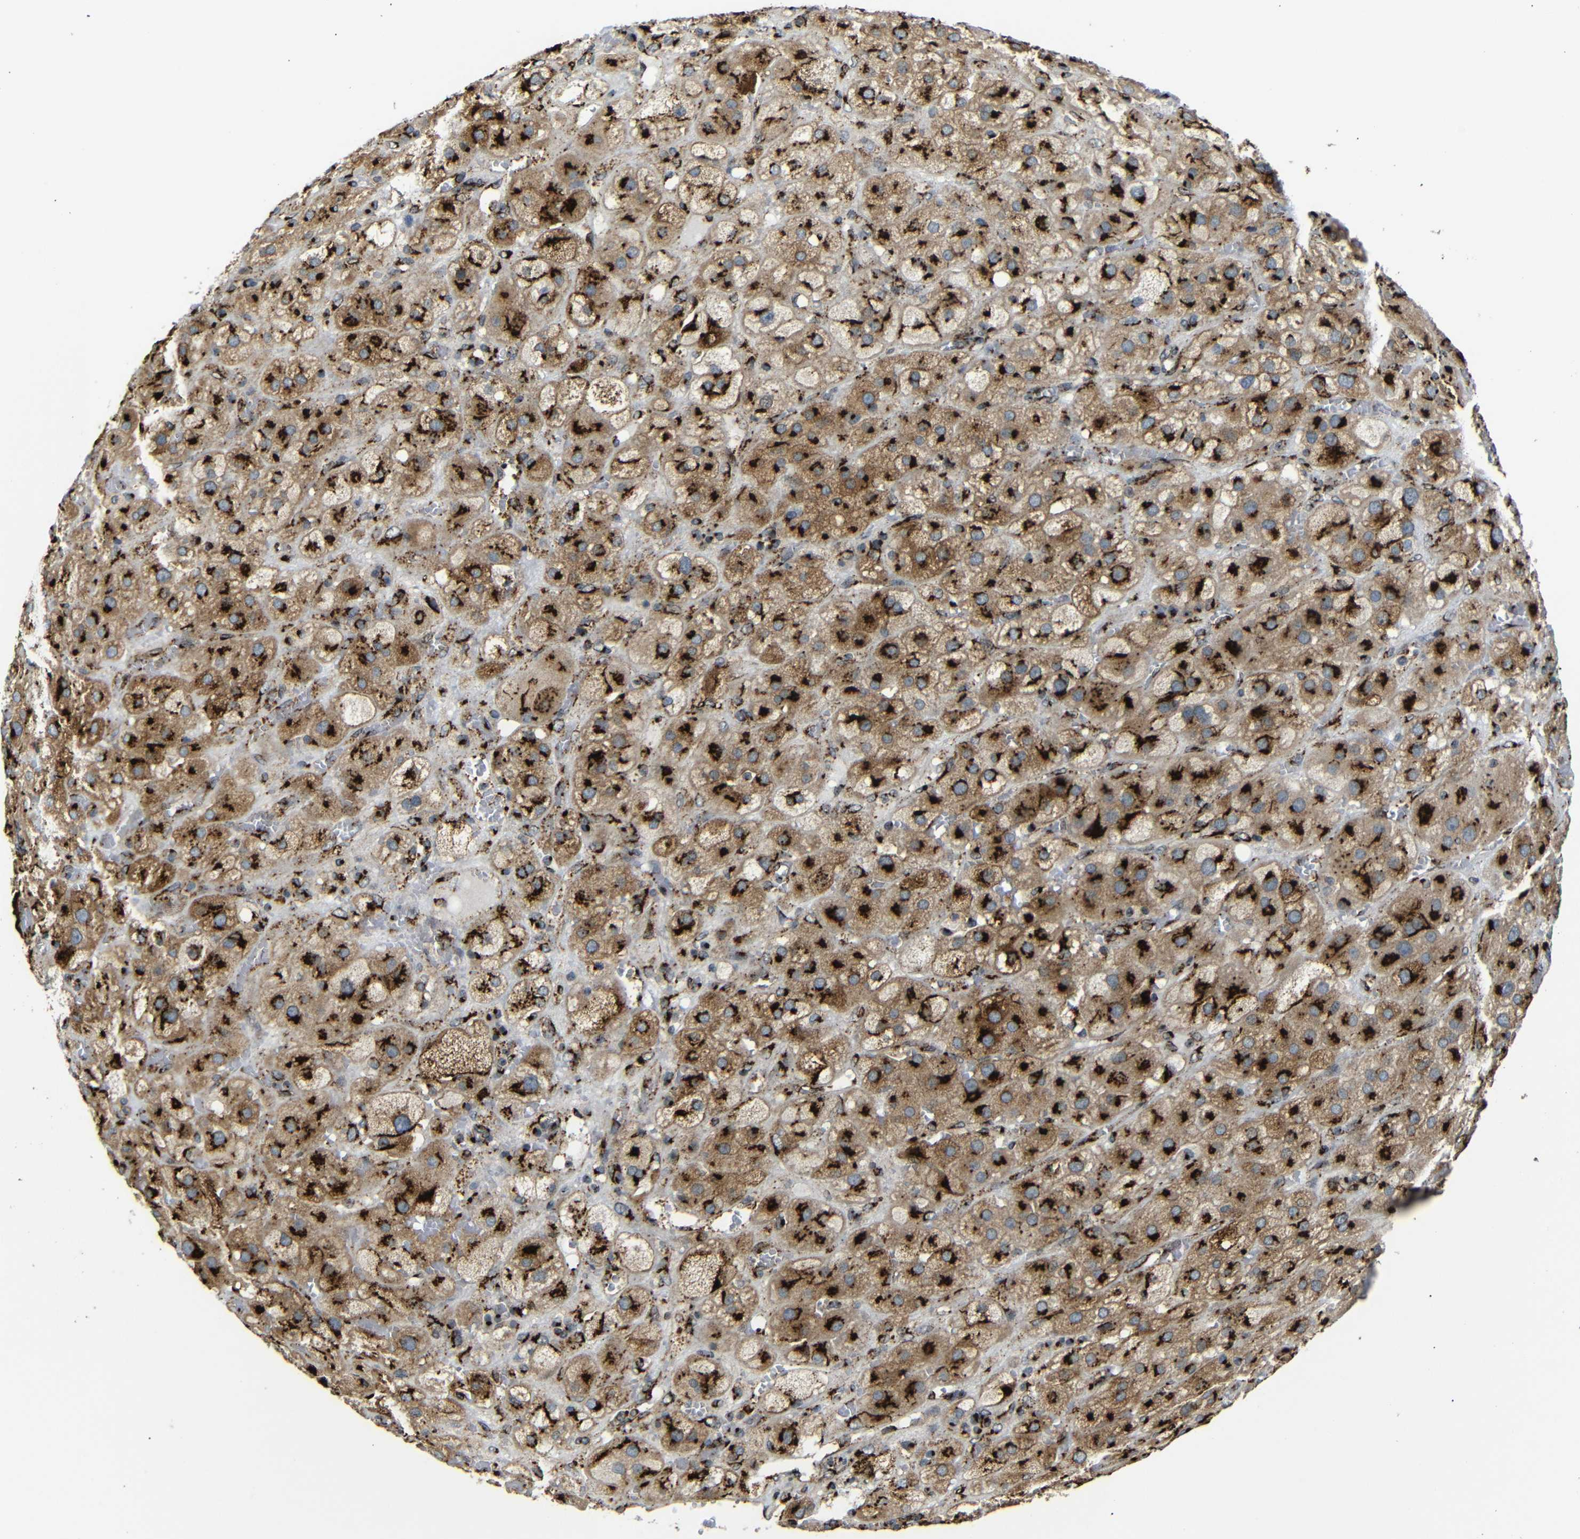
{"staining": {"intensity": "strong", "quantity": ">75%", "location": "cytoplasmic/membranous"}, "tissue": "adrenal gland", "cell_type": "Glandular cells", "image_type": "normal", "snomed": [{"axis": "morphology", "description": "Normal tissue, NOS"}, {"axis": "topography", "description": "Adrenal gland"}], "caption": "This histopathology image exhibits immunohistochemistry staining of benign human adrenal gland, with high strong cytoplasmic/membranous positivity in approximately >75% of glandular cells.", "gene": "TGOLN2", "patient": {"sex": "female", "age": 47}}